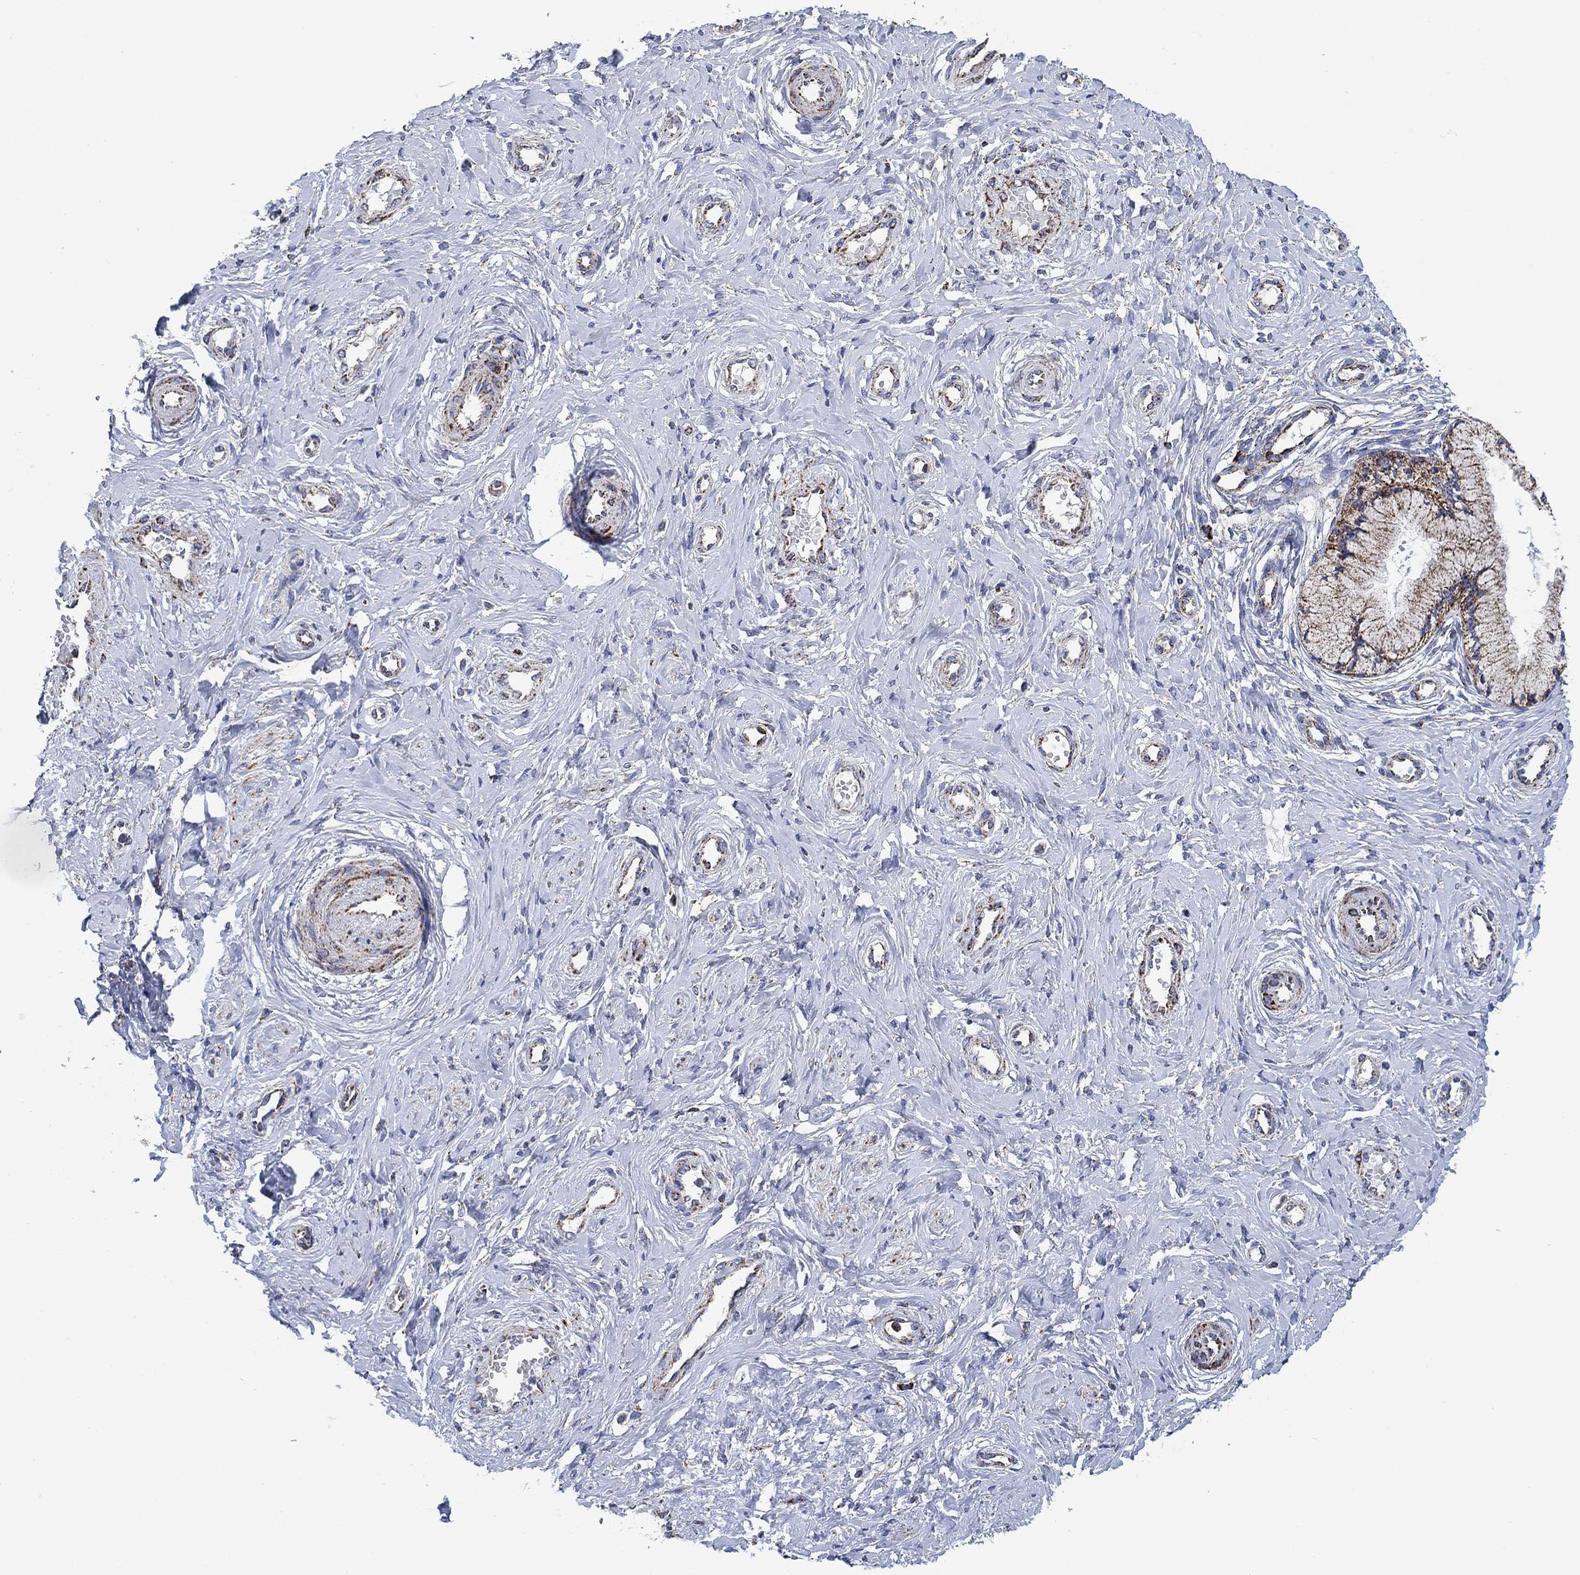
{"staining": {"intensity": "moderate", "quantity": "<25%", "location": "cytoplasmic/membranous"}, "tissue": "cervix", "cell_type": "Glandular cells", "image_type": "normal", "snomed": [{"axis": "morphology", "description": "Normal tissue, NOS"}, {"axis": "topography", "description": "Cervix"}], "caption": "Cervix stained with DAB (3,3'-diaminobenzidine) immunohistochemistry displays low levels of moderate cytoplasmic/membranous staining in about <25% of glandular cells.", "gene": "NDUFS3", "patient": {"sex": "female", "age": 37}}